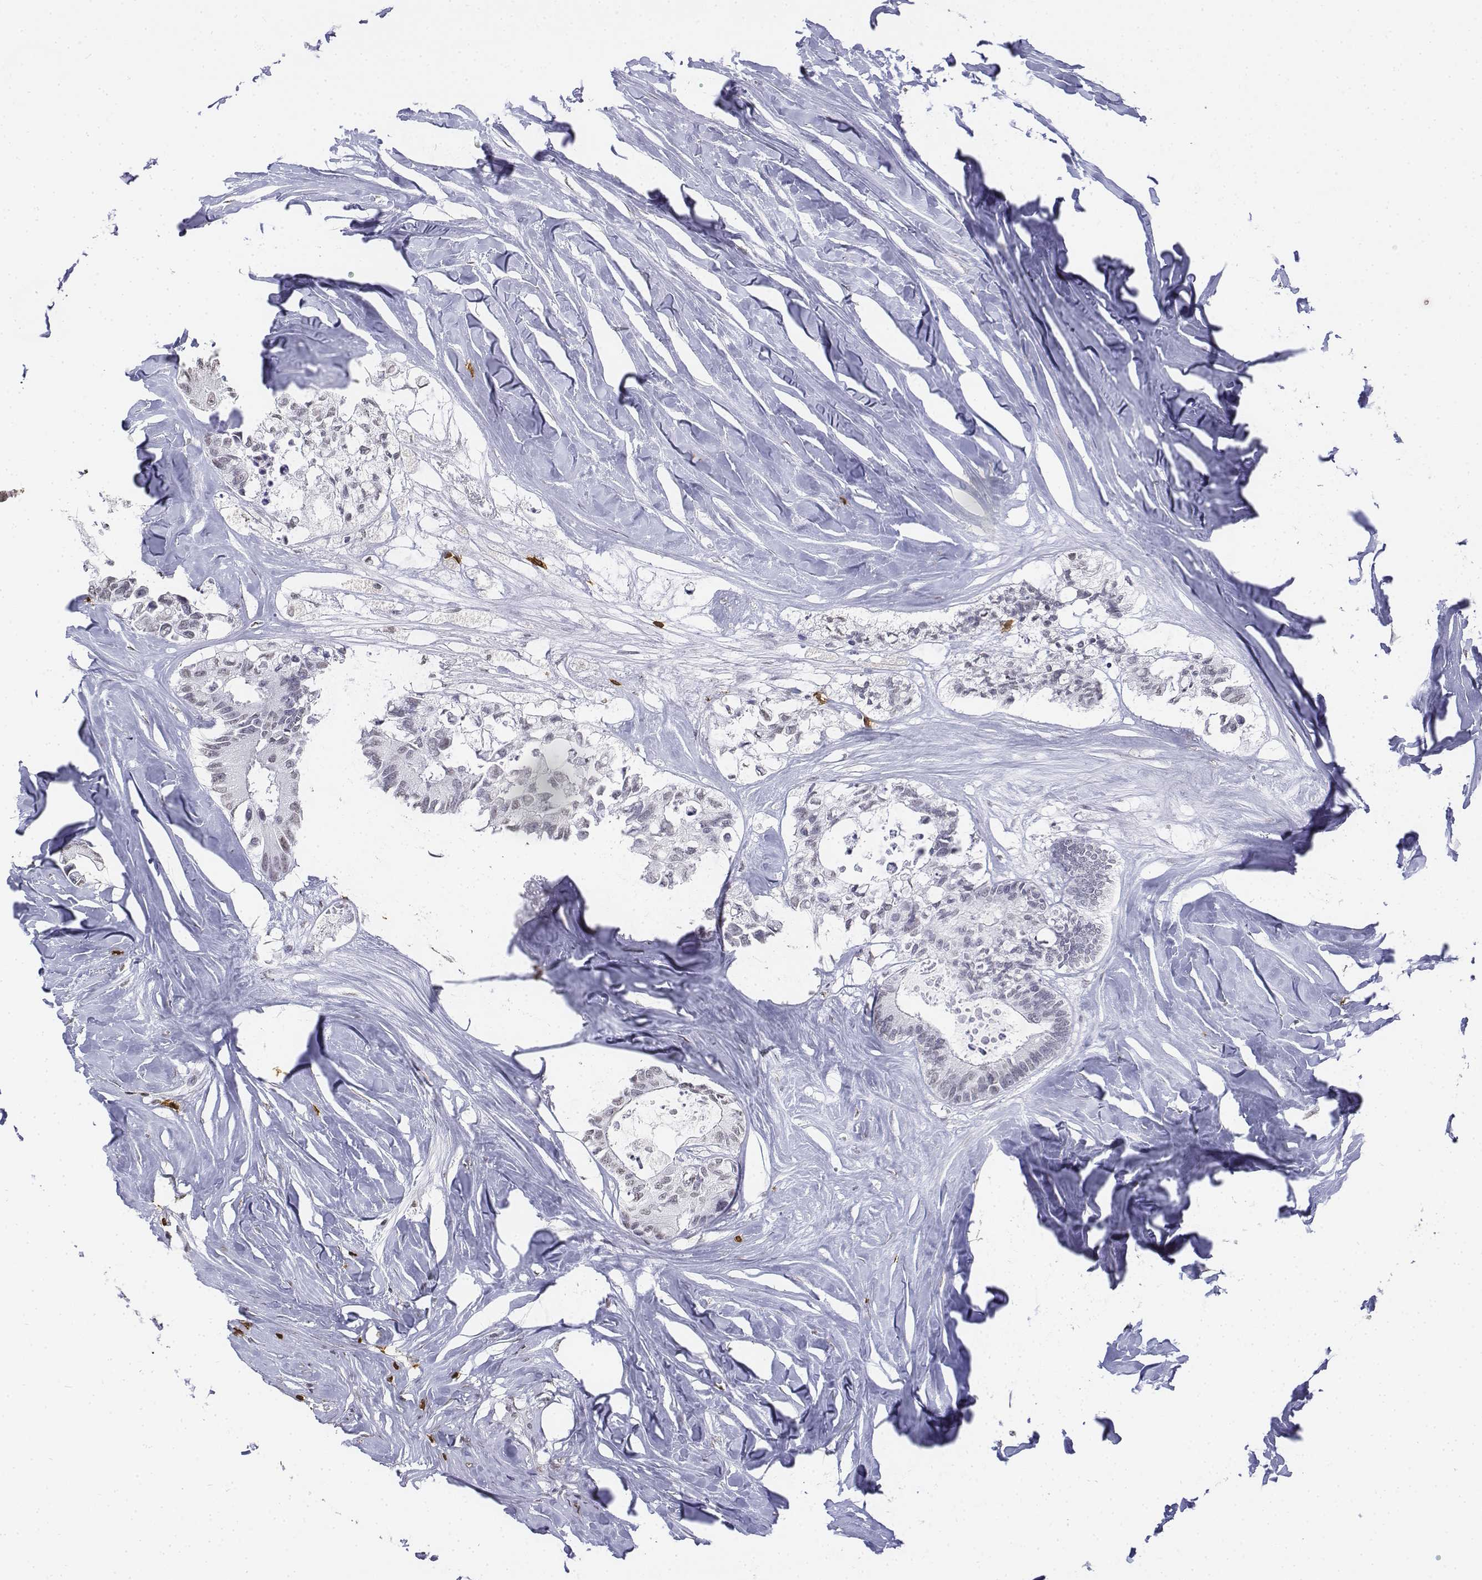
{"staining": {"intensity": "negative", "quantity": "none", "location": "none"}, "tissue": "colorectal cancer", "cell_type": "Tumor cells", "image_type": "cancer", "snomed": [{"axis": "morphology", "description": "Adenocarcinoma, NOS"}, {"axis": "topography", "description": "Colon"}, {"axis": "topography", "description": "Rectum"}], "caption": "This is a photomicrograph of immunohistochemistry staining of colorectal cancer (adenocarcinoma), which shows no positivity in tumor cells. (DAB (3,3'-diaminobenzidine) immunohistochemistry, high magnification).", "gene": "CD3E", "patient": {"sex": "male", "age": 57}}